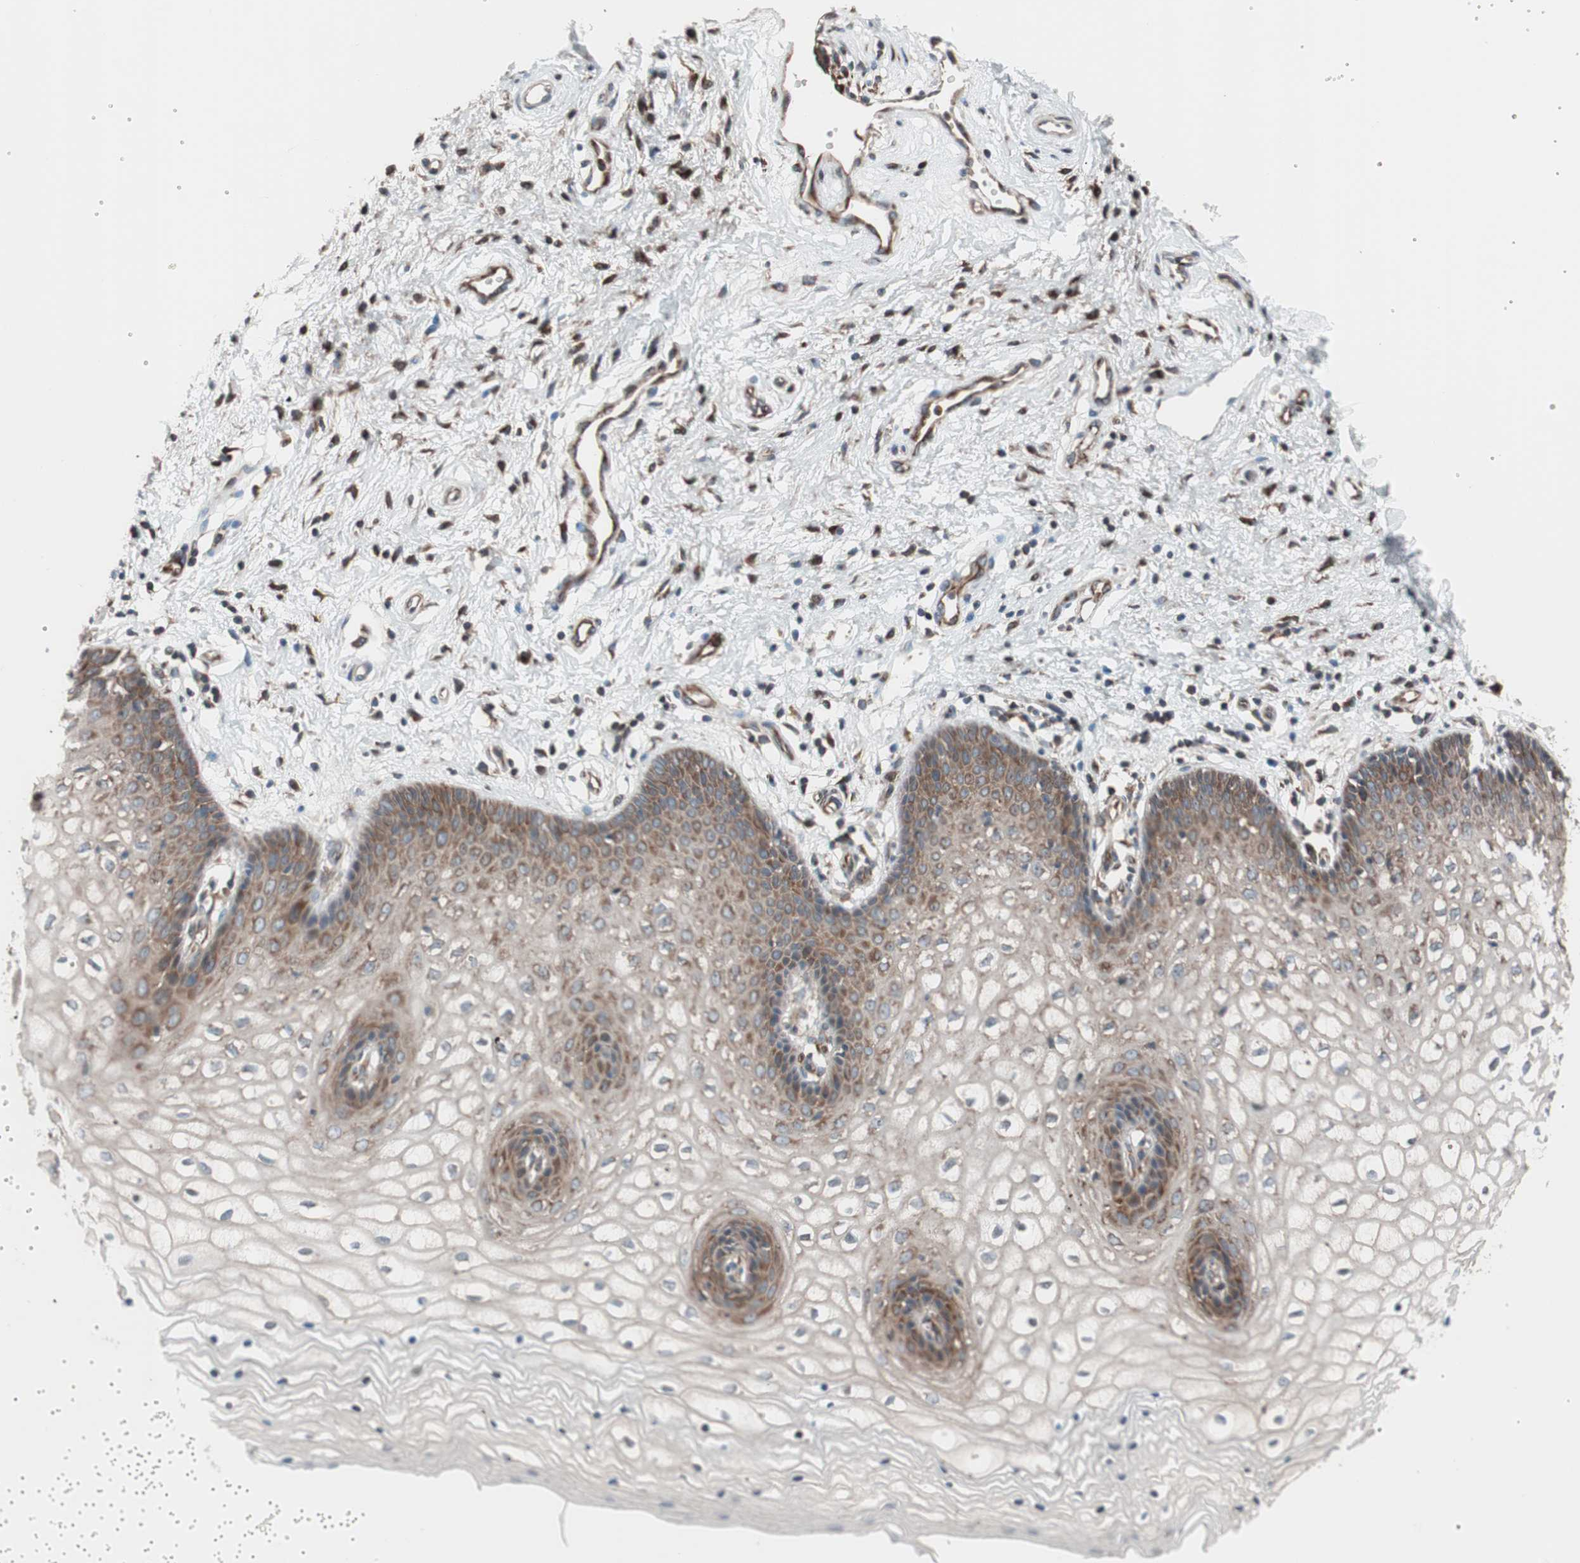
{"staining": {"intensity": "moderate", "quantity": "25%-75%", "location": "cytoplasmic/membranous"}, "tissue": "vagina", "cell_type": "Squamous epithelial cells", "image_type": "normal", "snomed": [{"axis": "morphology", "description": "Normal tissue, NOS"}, {"axis": "topography", "description": "Vagina"}], "caption": "DAB immunohistochemical staining of benign vagina reveals moderate cytoplasmic/membranous protein positivity in about 25%-75% of squamous epithelial cells.", "gene": "SEC31A", "patient": {"sex": "female", "age": 34}}